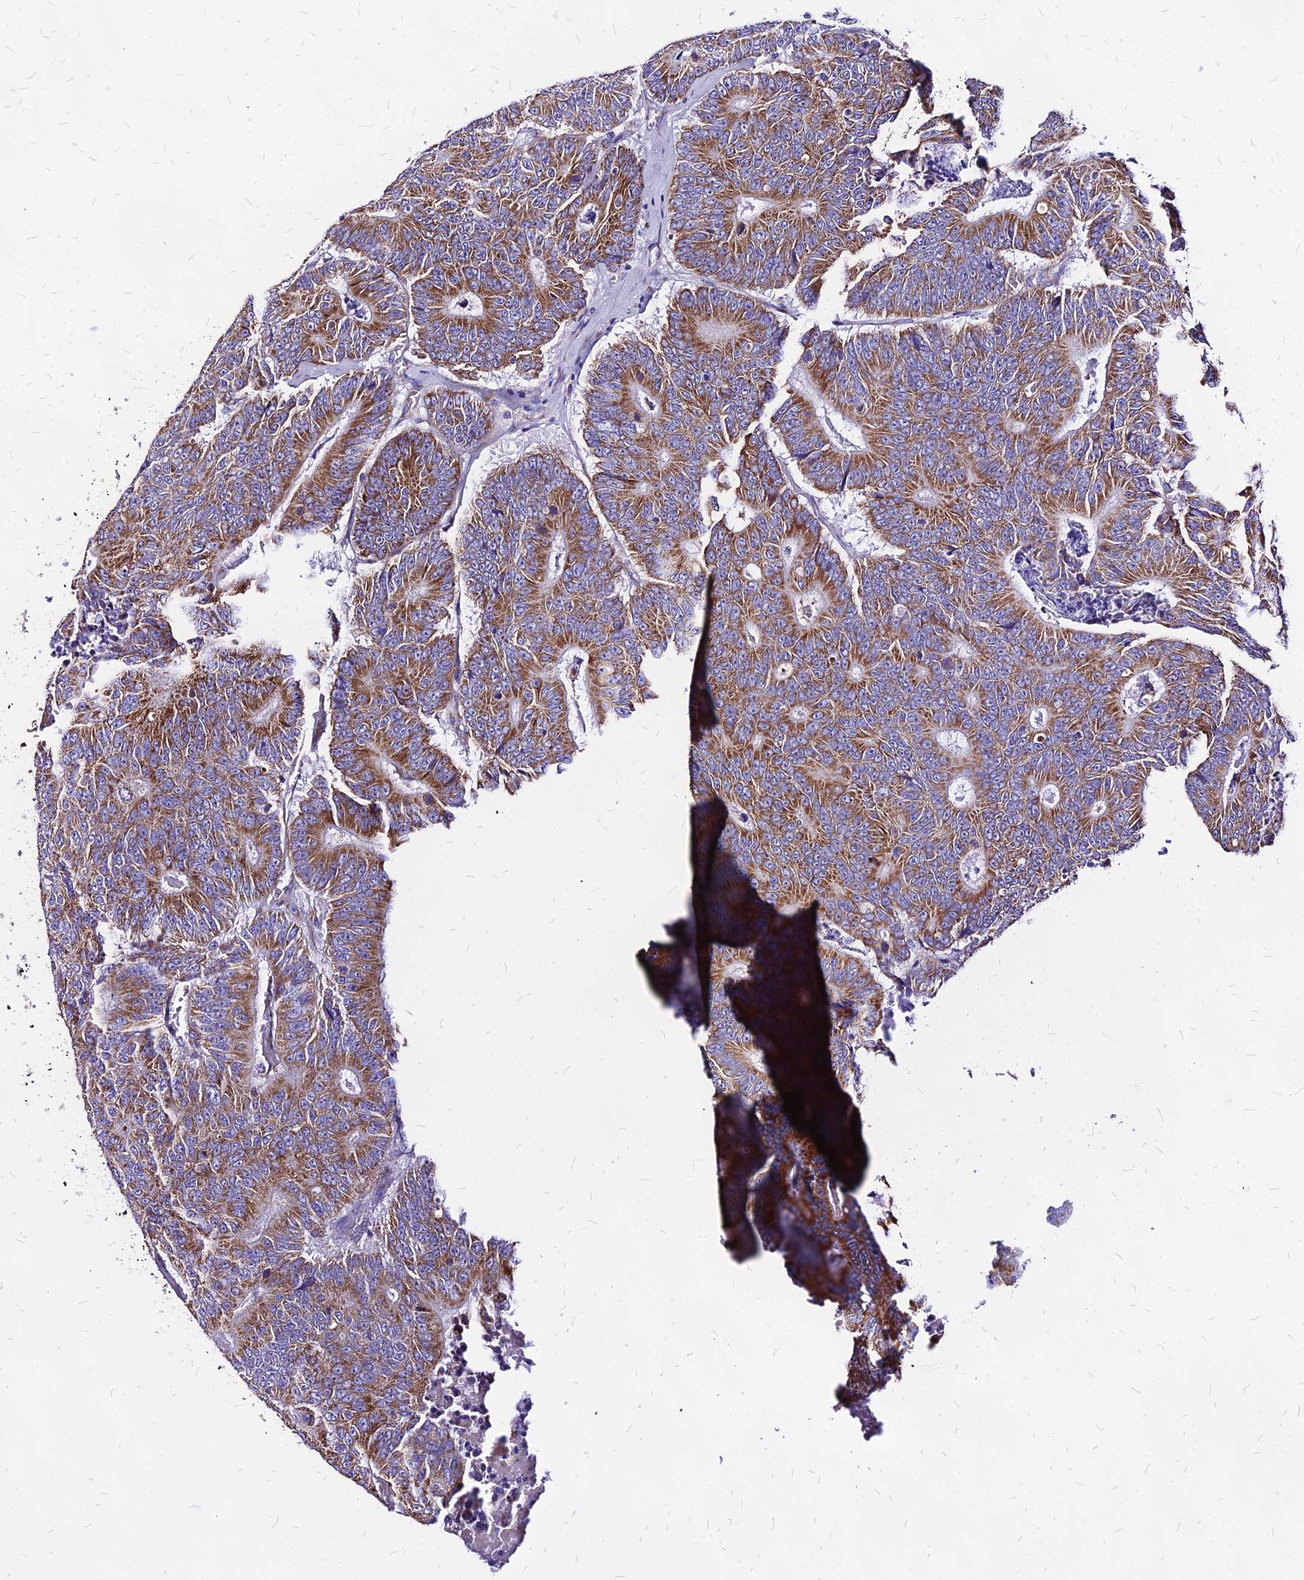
{"staining": {"intensity": "moderate", "quantity": ">75%", "location": "cytoplasmic/membranous"}, "tissue": "colorectal cancer", "cell_type": "Tumor cells", "image_type": "cancer", "snomed": [{"axis": "morphology", "description": "Adenocarcinoma, NOS"}, {"axis": "topography", "description": "Colon"}], "caption": "Adenocarcinoma (colorectal) stained with DAB immunohistochemistry shows medium levels of moderate cytoplasmic/membranous expression in approximately >75% of tumor cells.", "gene": "MRPL3", "patient": {"sex": "male", "age": 83}}